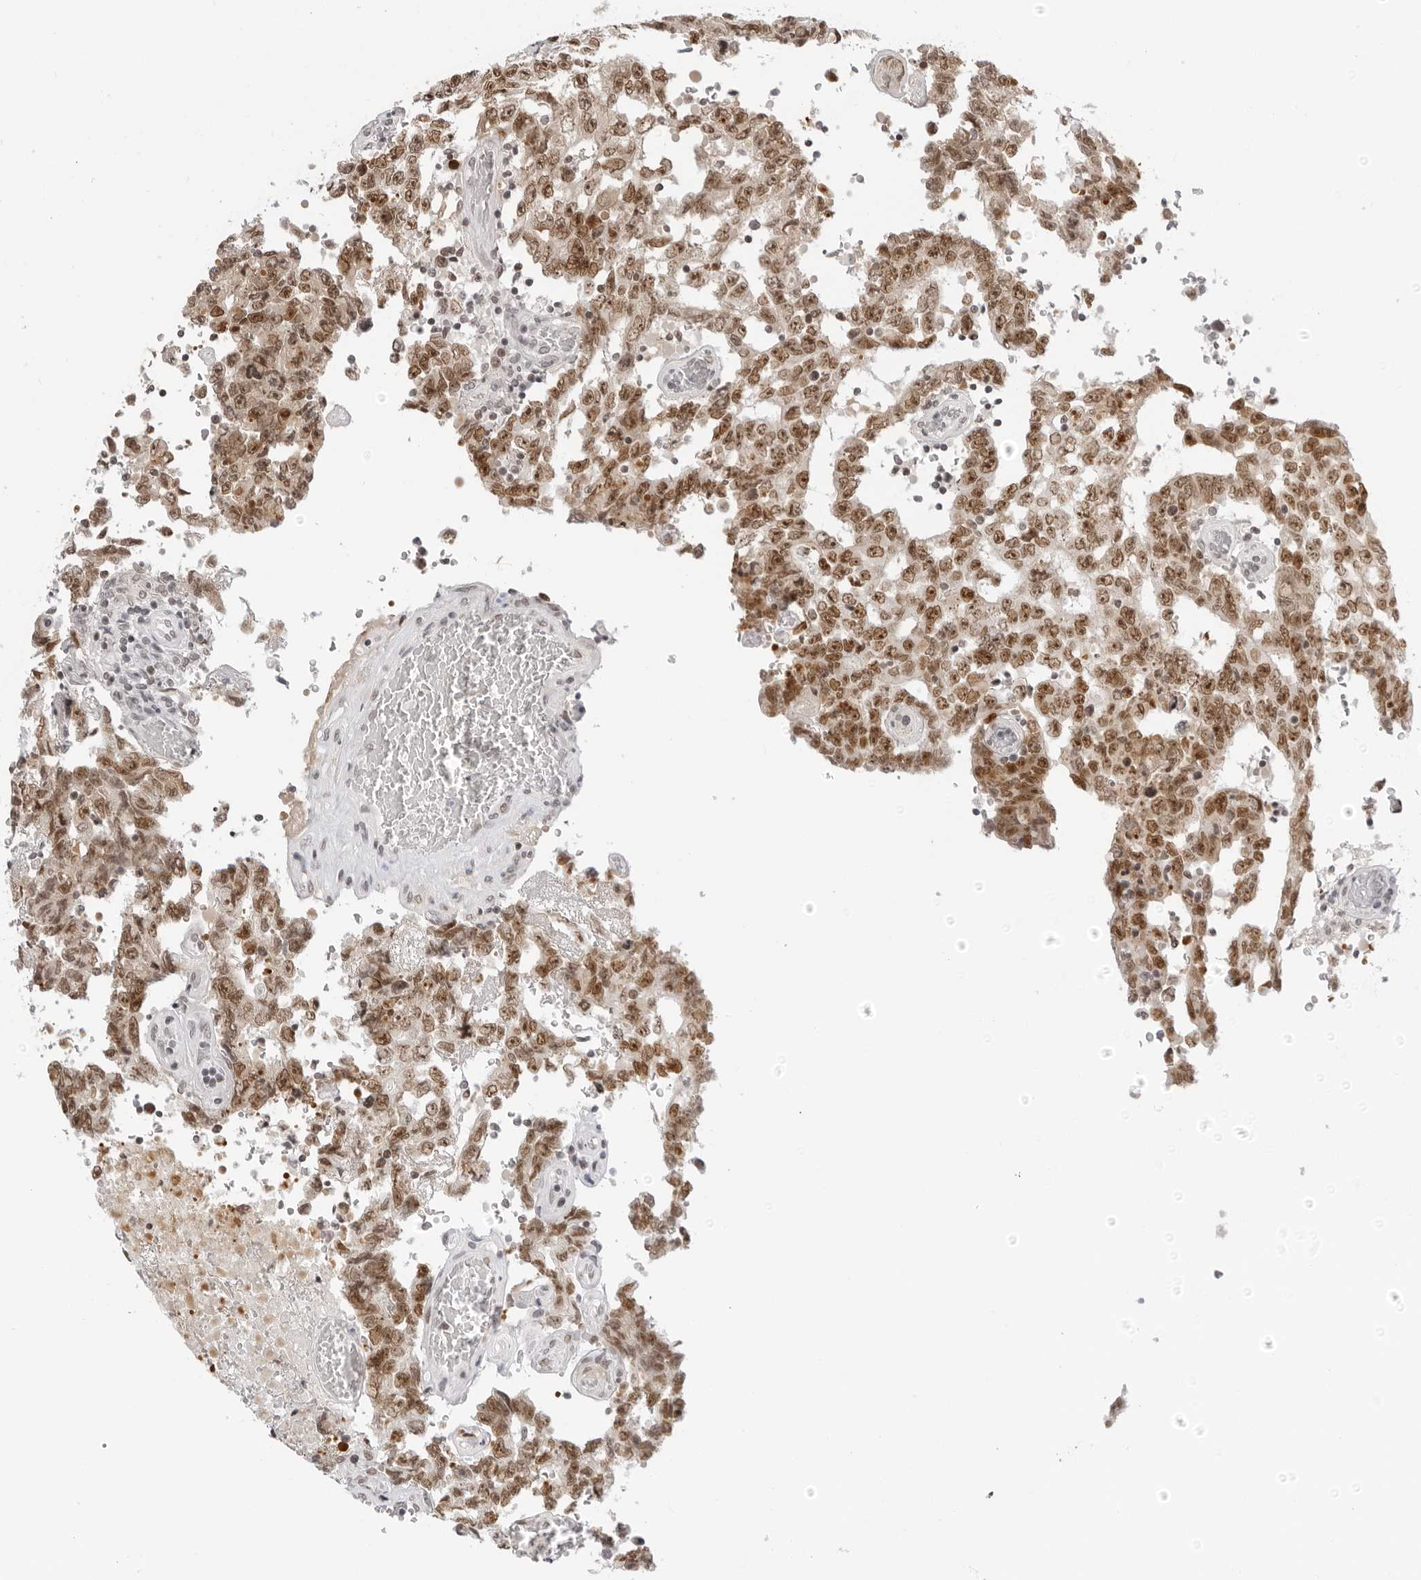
{"staining": {"intensity": "moderate", "quantity": ">75%", "location": "nuclear"}, "tissue": "testis cancer", "cell_type": "Tumor cells", "image_type": "cancer", "snomed": [{"axis": "morphology", "description": "Carcinoma, Embryonal, NOS"}, {"axis": "topography", "description": "Testis"}], "caption": "Protein staining reveals moderate nuclear positivity in approximately >75% of tumor cells in testis embryonal carcinoma.", "gene": "MSH6", "patient": {"sex": "male", "age": 26}}